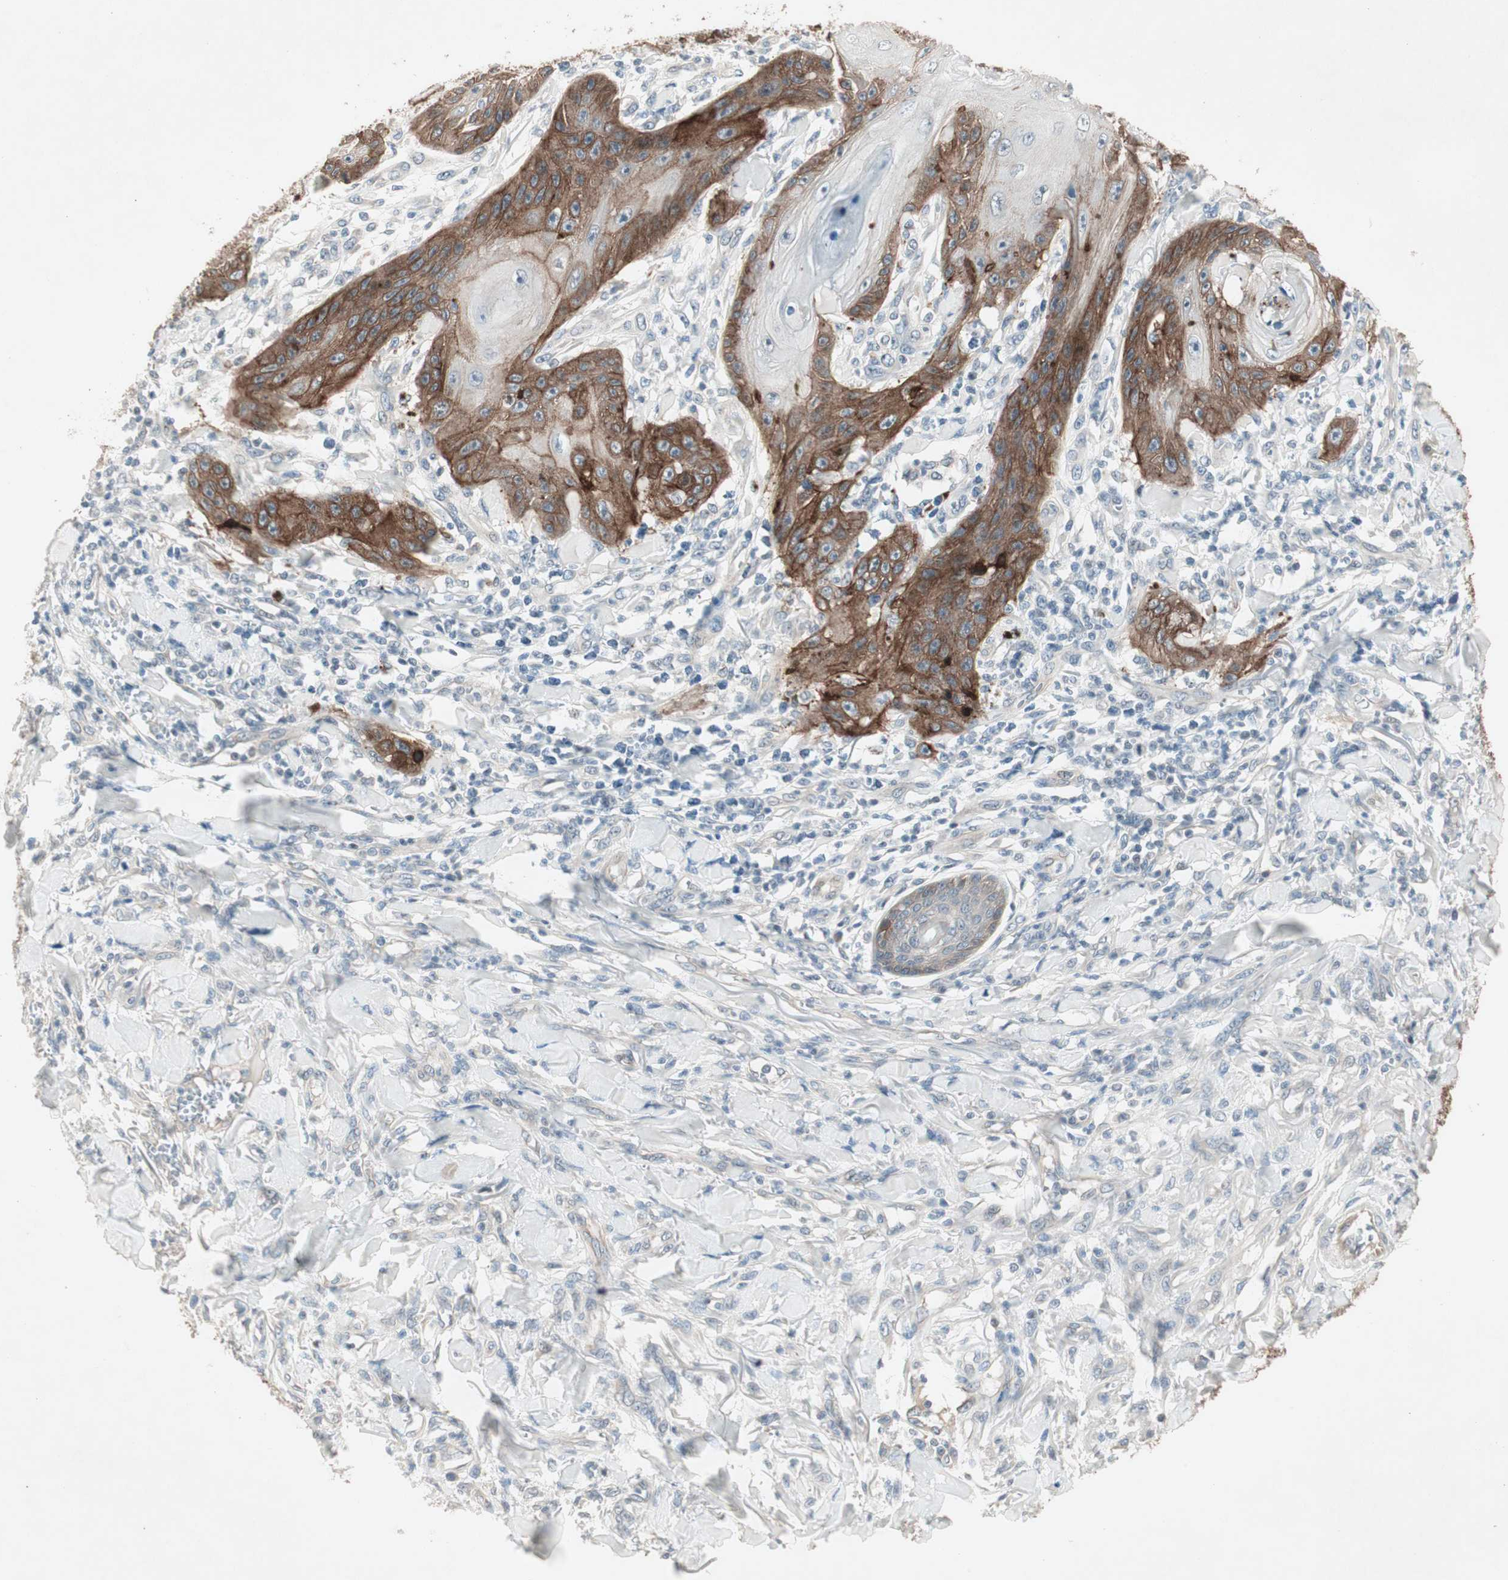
{"staining": {"intensity": "strong", "quantity": "25%-75%", "location": "cytoplasmic/membranous"}, "tissue": "skin cancer", "cell_type": "Tumor cells", "image_type": "cancer", "snomed": [{"axis": "morphology", "description": "Squamous cell carcinoma, NOS"}, {"axis": "topography", "description": "Skin"}], "caption": "Immunohistochemical staining of human skin cancer exhibits high levels of strong cytoplasmic/membranous staining in approximately 25%-75% of tumor cells.", "gene": "ITGB4", "patient": {"sex": "female", "age": 78}}